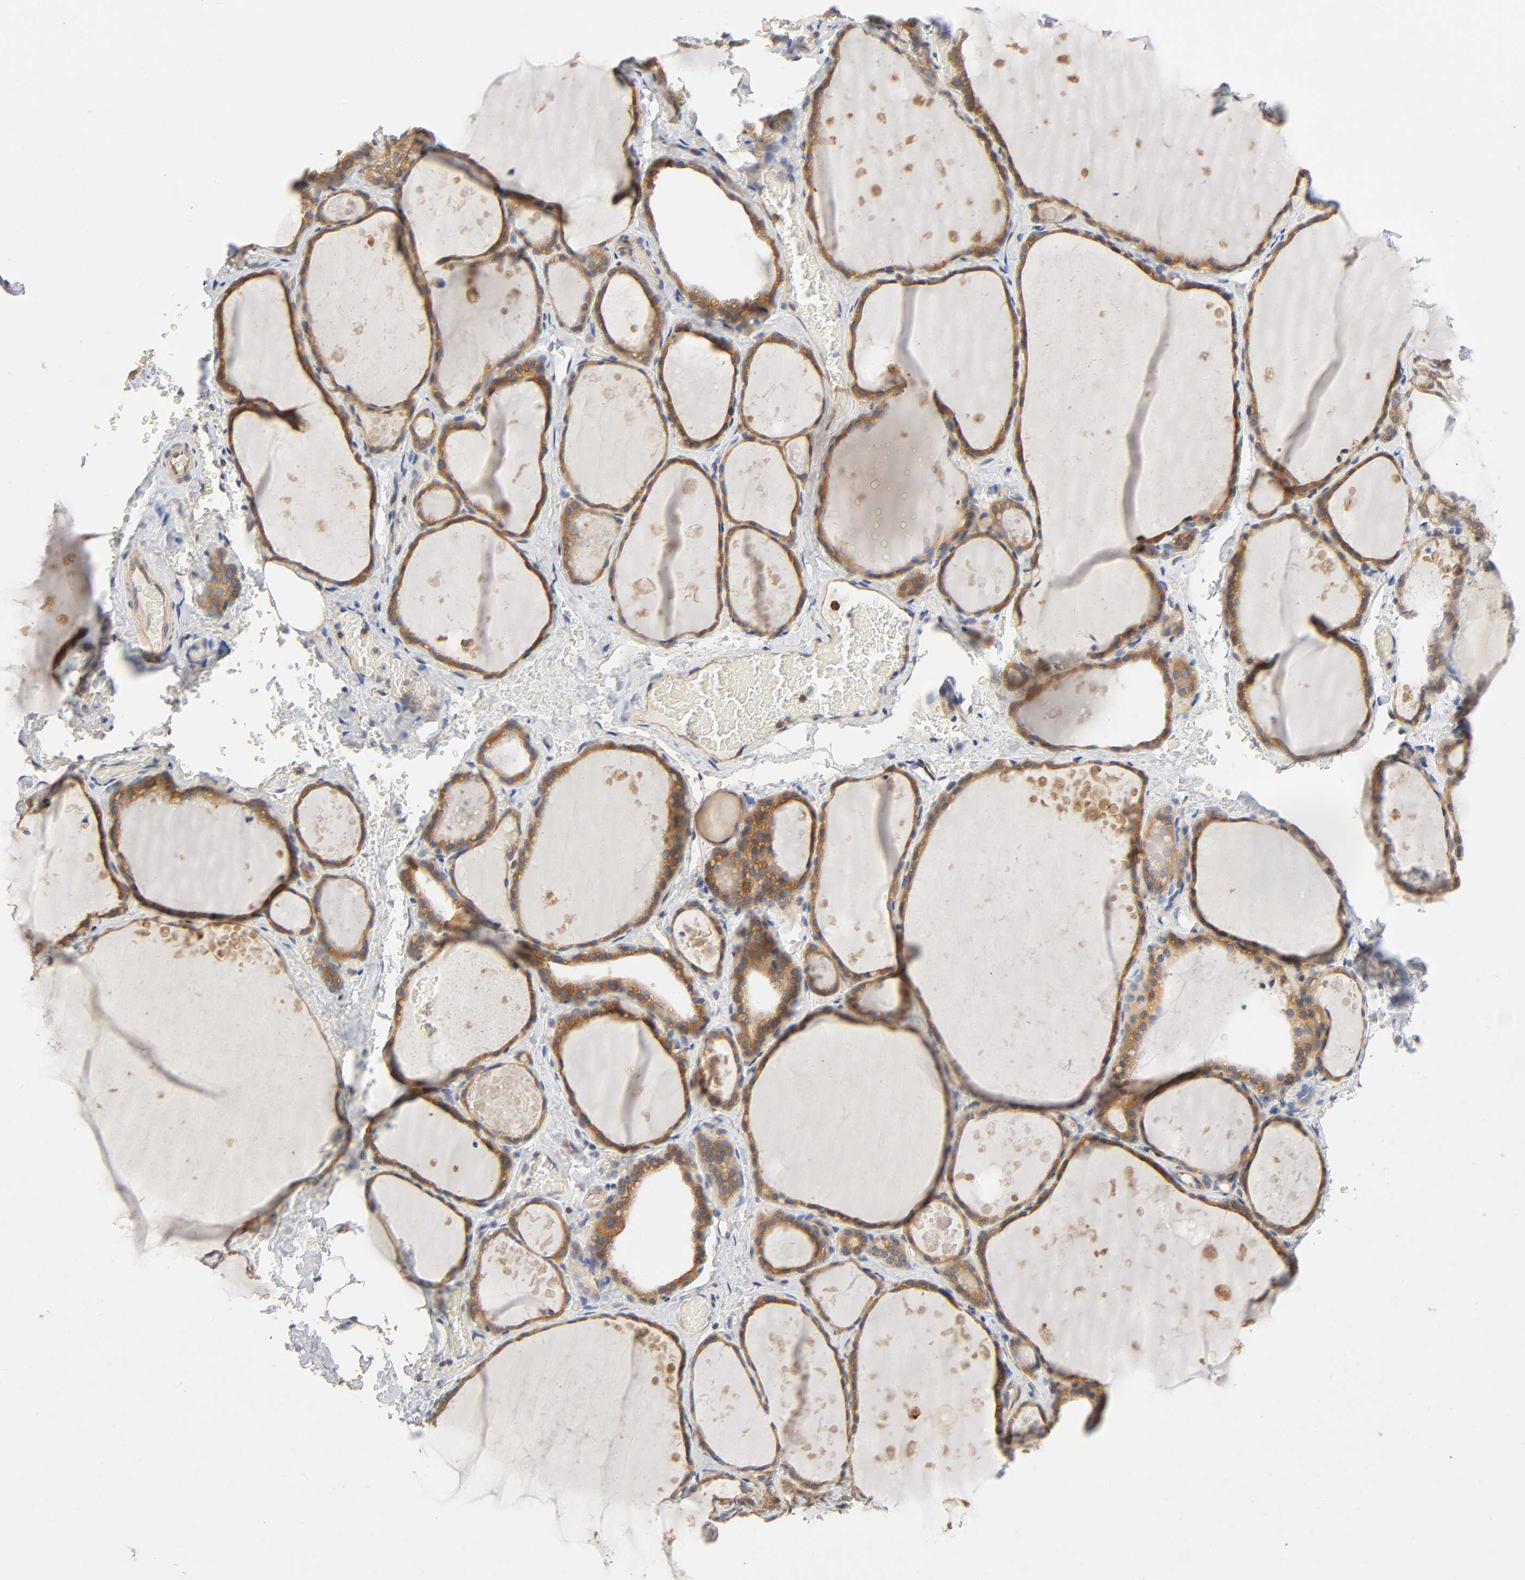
{"staining": {"intensity": "moderate", "quantity": ">75%", "location": "cytoplasmic/membranous"}, "tissue": "thyroid gland", "cell_type": "Glandular cells", "image_type": "normal", "snomed": [{"axis": "morphology", "description": "Normal tissue, NOS"}, {"axis": "topography", "description": "Thyroid gland"}], "caption": "This is a photomicrograph of immunohistochemistry (IHC) staining of benign thyroid gland, which shows moderate expression in the cytoplasmic/membranous of glandular cells.", "gene": "IQCJ", "patient": {"sex": "male", "age": 61}}